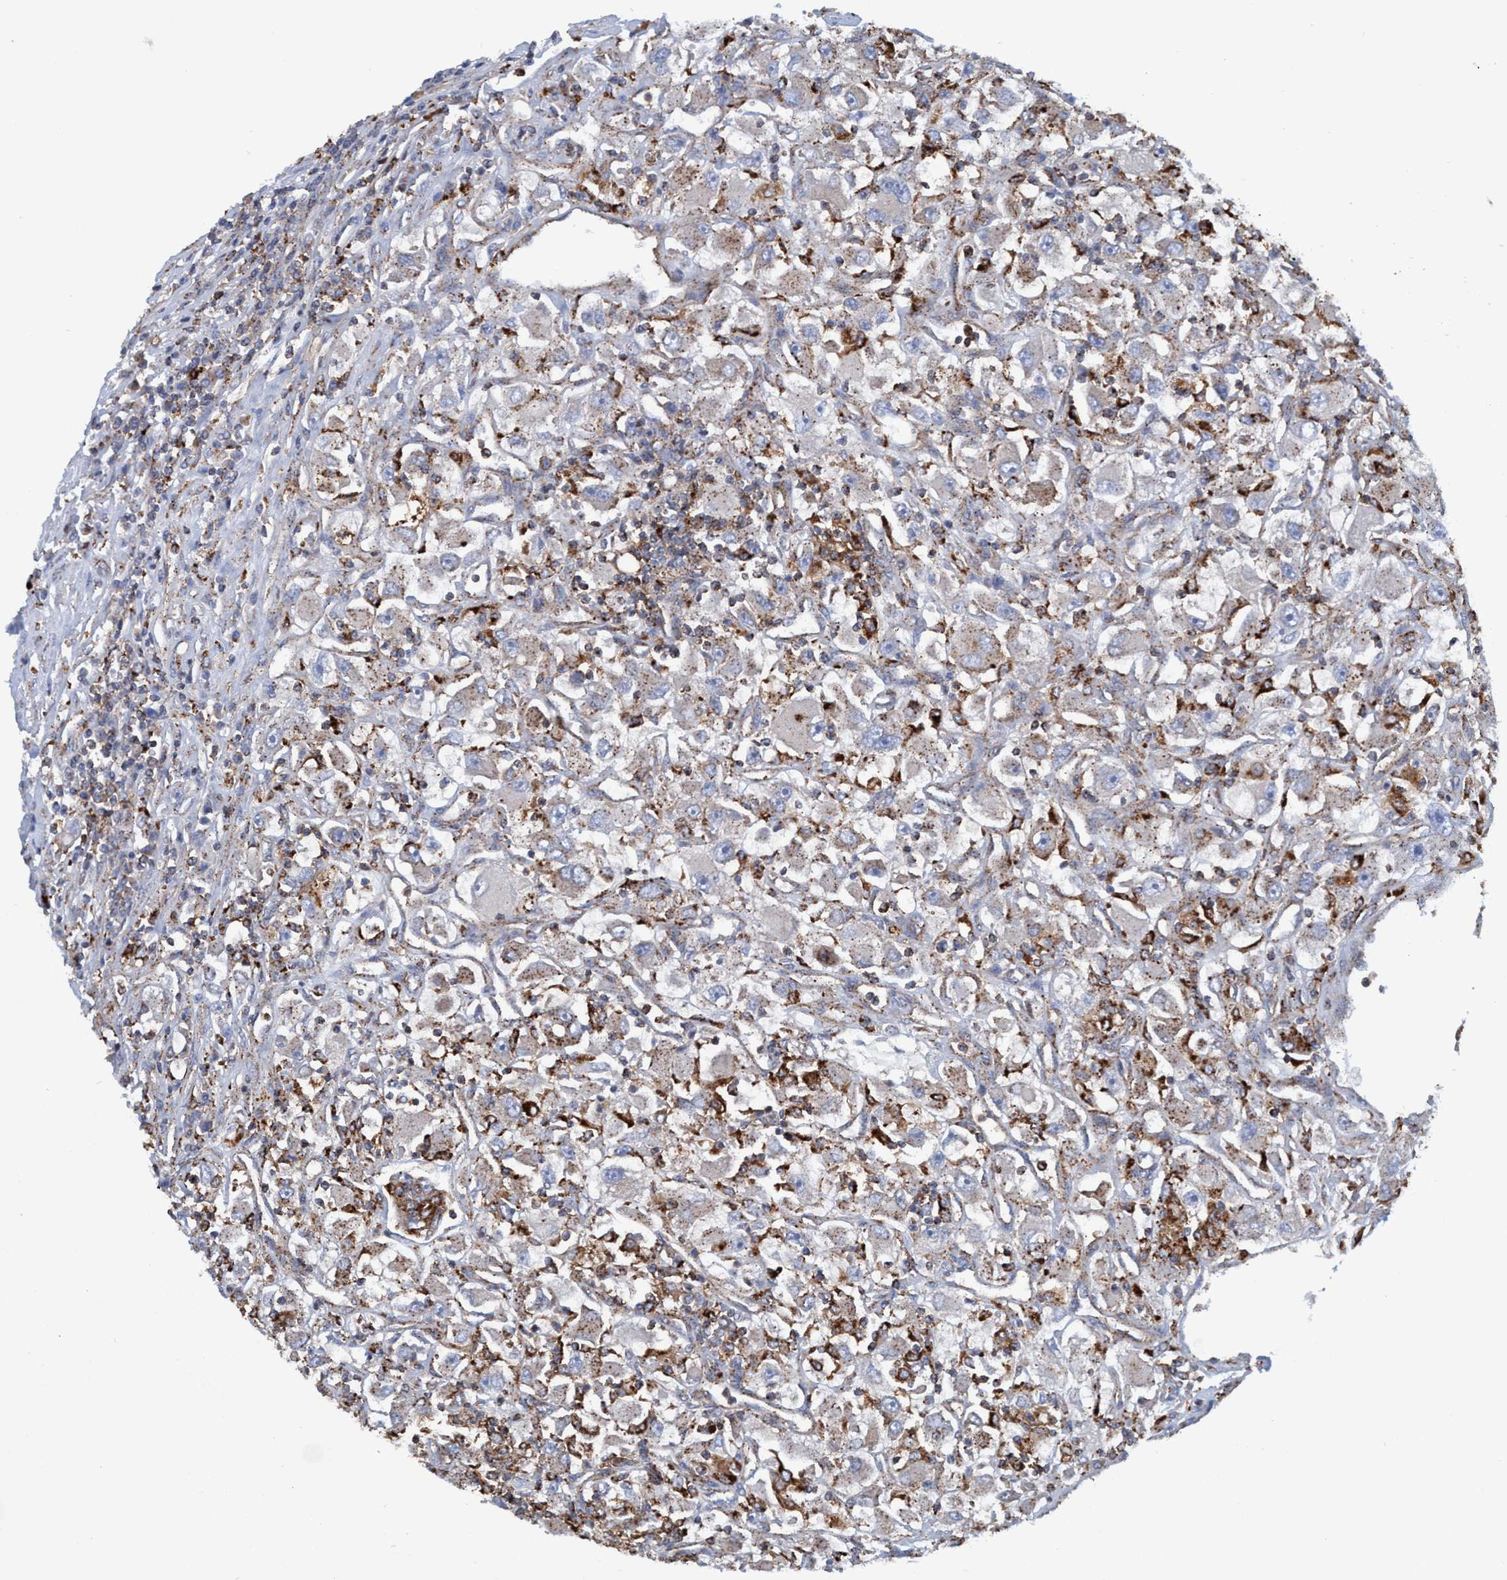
{"staining": {"intensity": "moderate", "quantity": ">75%", "location": "cytoplasmic/membranous"}, "tissue": "renal cancer", "cell_type": "Tumor cells", "image_type": "cancer", "snomed": [{"axis": "morphology", "description": "Adenocarcinoma, NOS"}, {"axis": "topography", "description": "Kidney"}], "caption": "The immunohistochemical stain shows moderate cytoplasmic/membranous staining in tumor cells of renal adenocarcinoma tissue.", "gene": "TRIM65", "patient": {"sex": "female", "age": 52}}